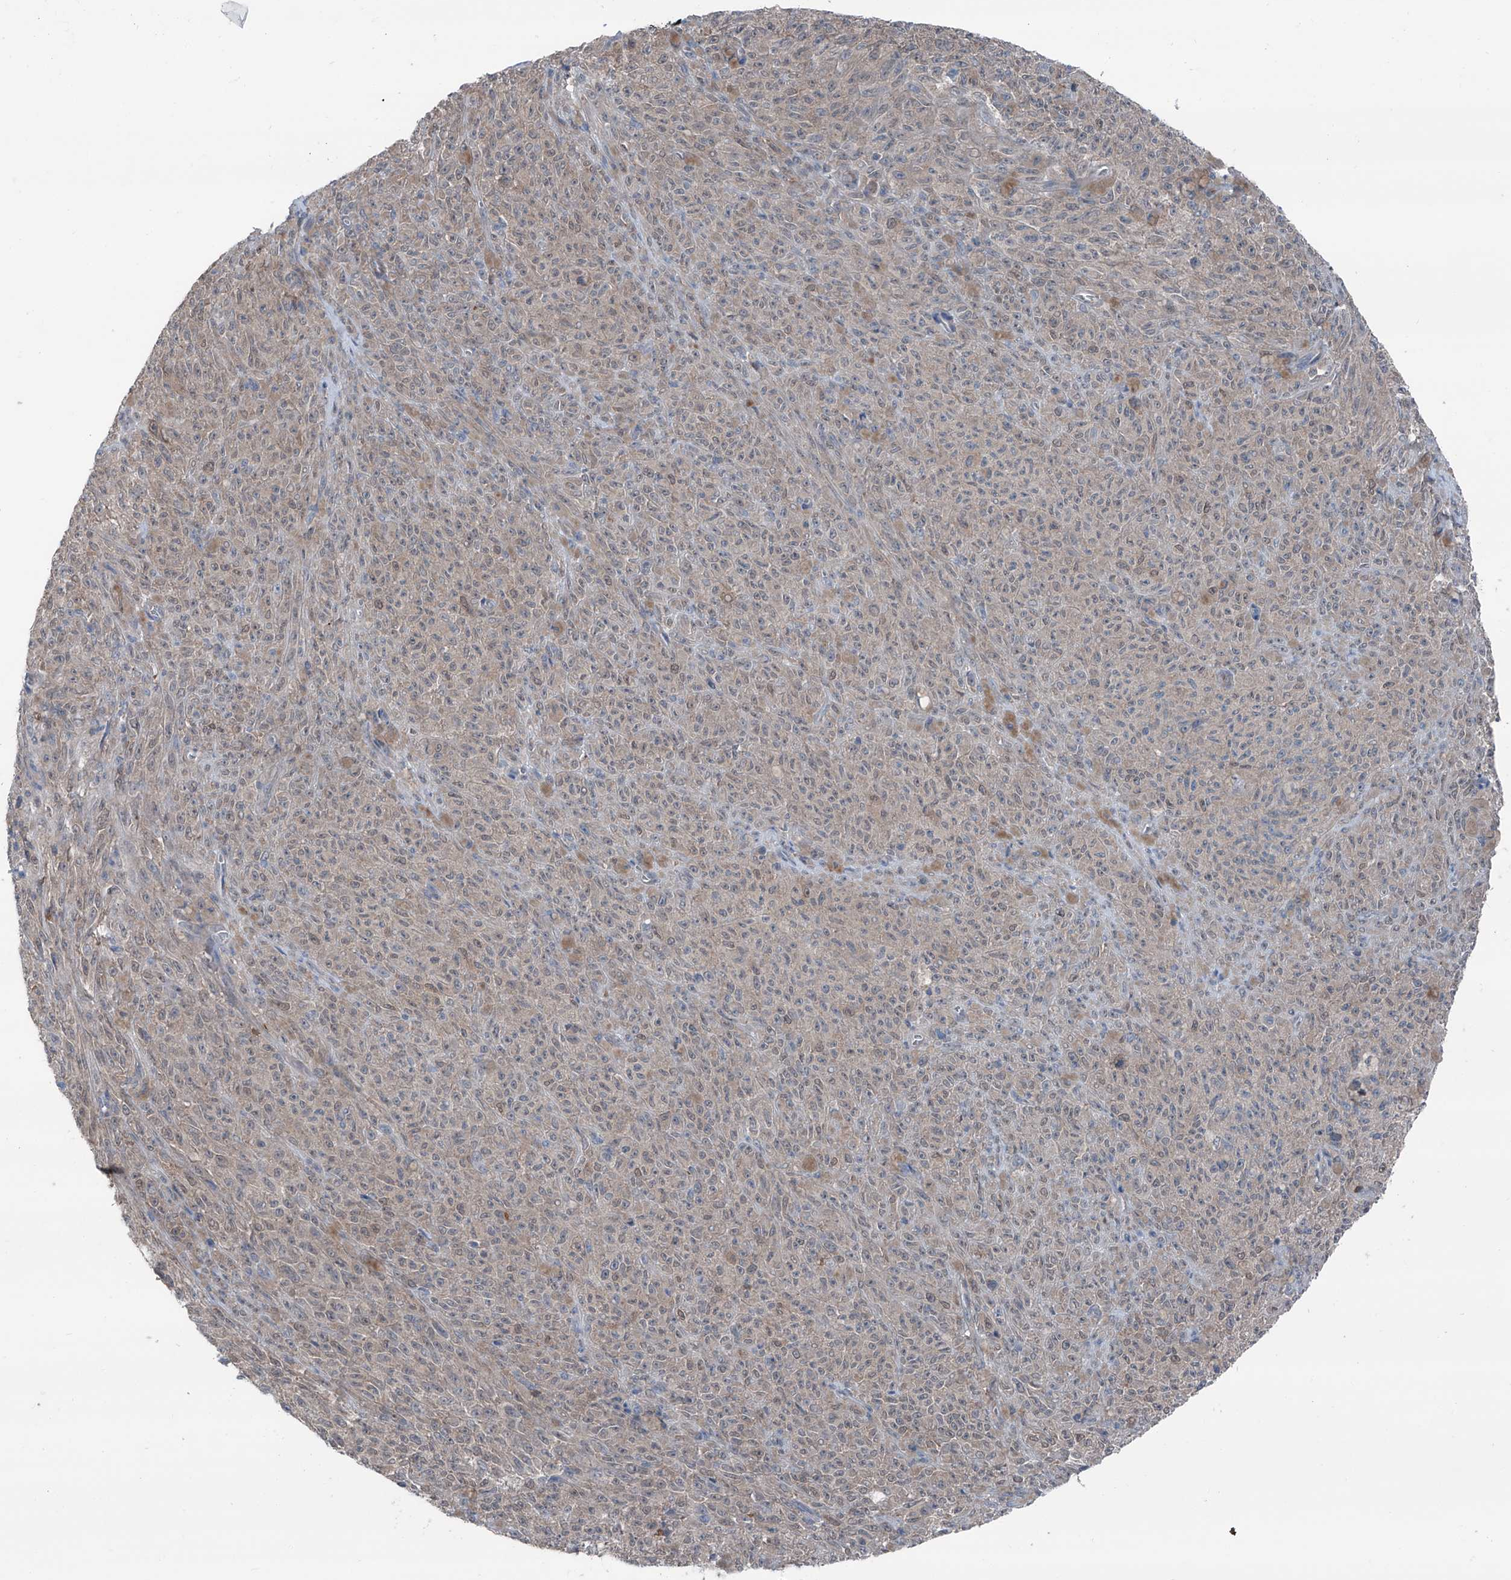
{"staining": {"intensity": "weak", "quantity": ">75%", "location": "cytoplasmic/membranous"}, "tissue": "melanoma", "cell_type": "Tumor cells", "image_type": "cancer", "snomed": [{"axis": "morphology", "description": "Malignant melanoma, NOS"}, {"axis": "topography", "description": "Skin"}], "caption": "High-magnification brightfield microscopy of melanoma stained with DAB (brown) and counterstained with hematoxylin (blue). tumor cells exhibit weak cytoplasmic/membranous expression is identified in about>75% of cells.", "gene": "HSPB11", "patient": {"sex": "female", "age": 82}}